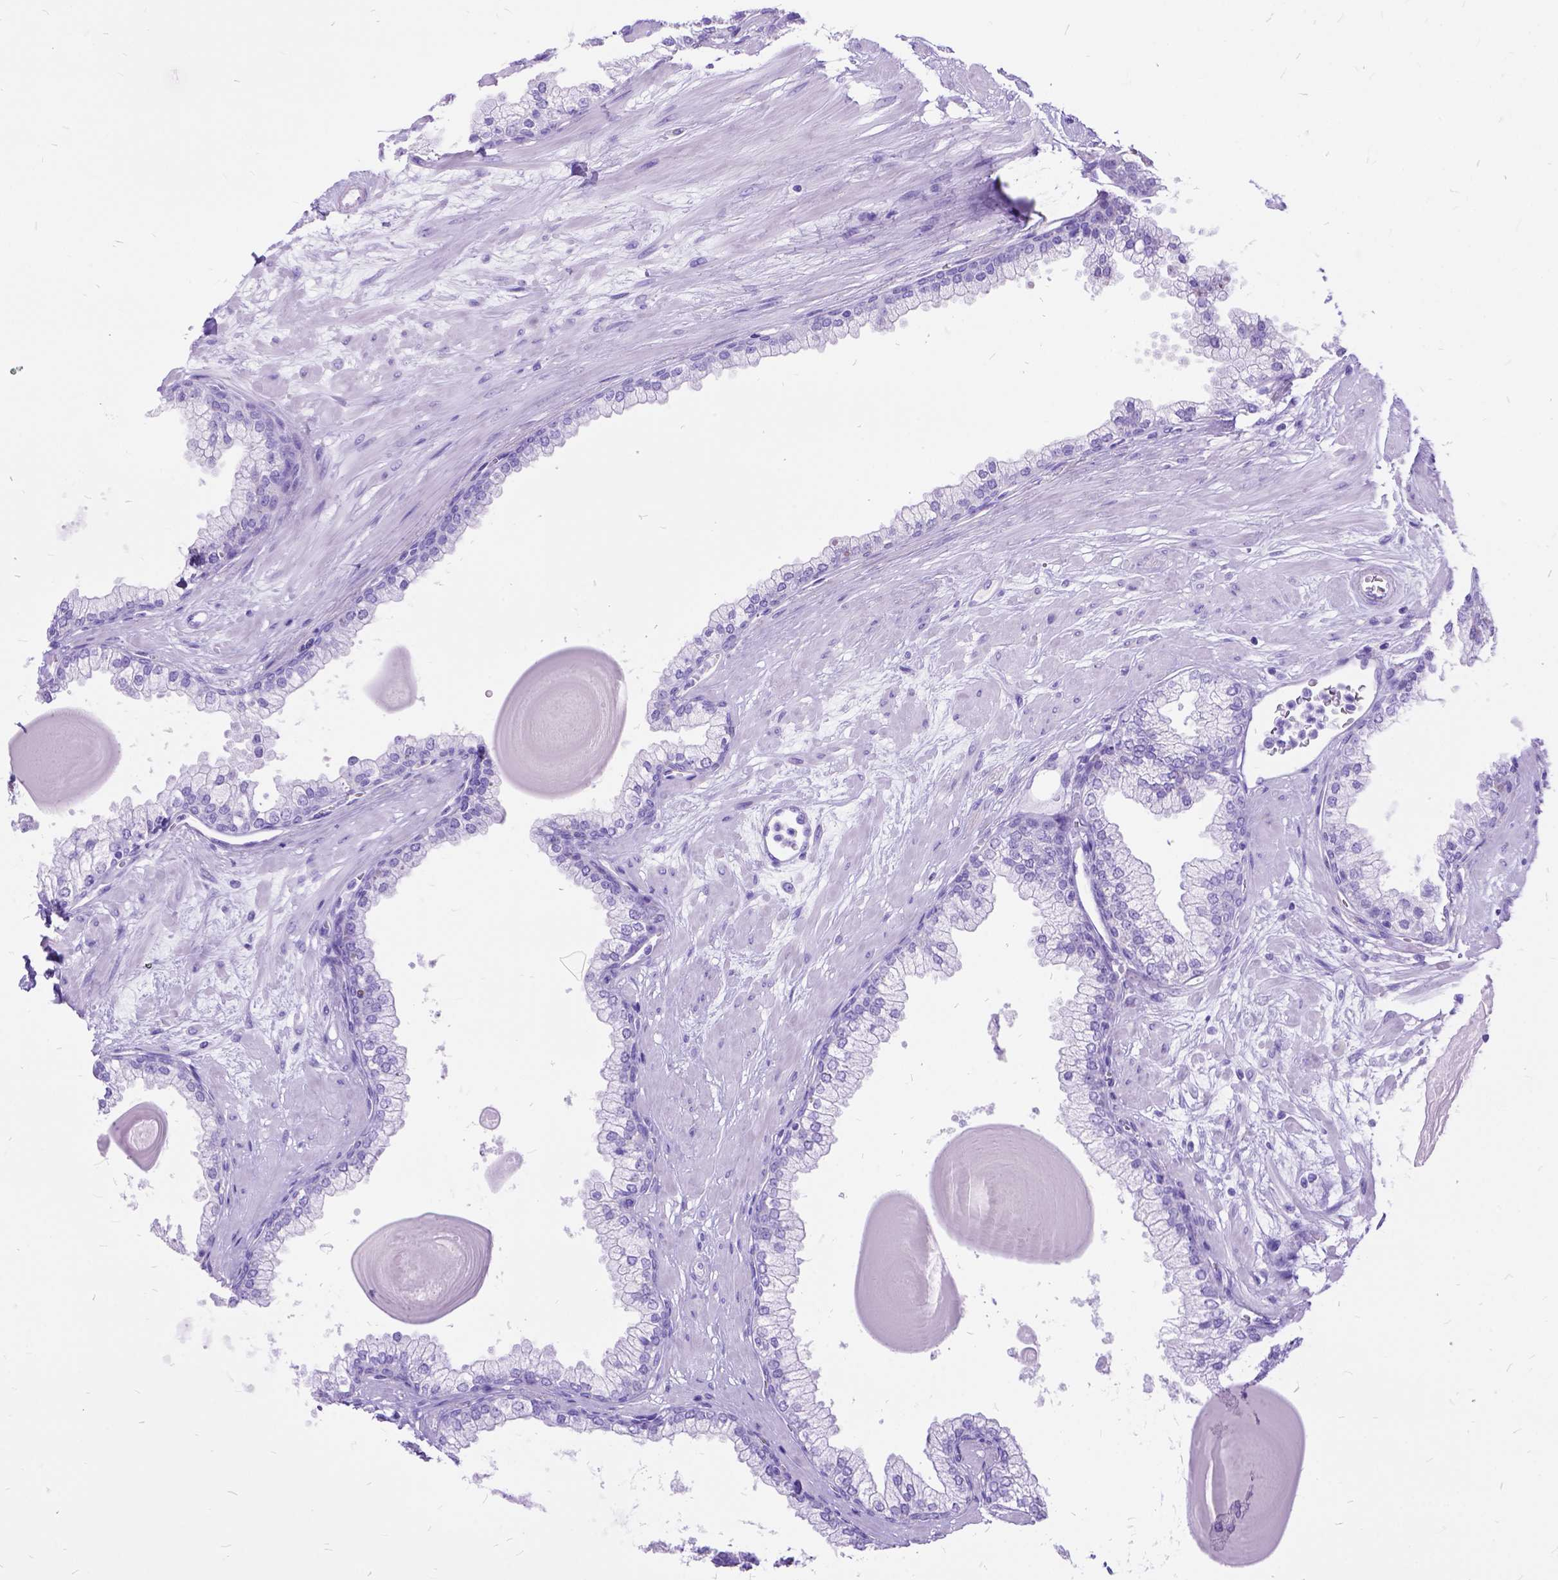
{"staining": {"intensity": "negative", "quantity": "none", "location": "none"}, "tissue": "prostate", "cell_type": "Glandular cells", "image_type": "normal", "snomed": [{"axis": "morphology", "description": "Normal tissue, NOS"}, {"axis": "topography", "description": "Prostate"}, {"axis": "topography", "description": "Peripheral nerve tissue"}], "caption": "Normal prostate was stained to show a protein in brown. There is no significant staining in glandular cells. (Stains: DAB immunohistochemistry (IHC) with hematoxylin counter stain, Microscopy: brightfield microscopy at high magnification).", "gene": "DNAH2", "patient": {"sex": "male", "age": 61}}